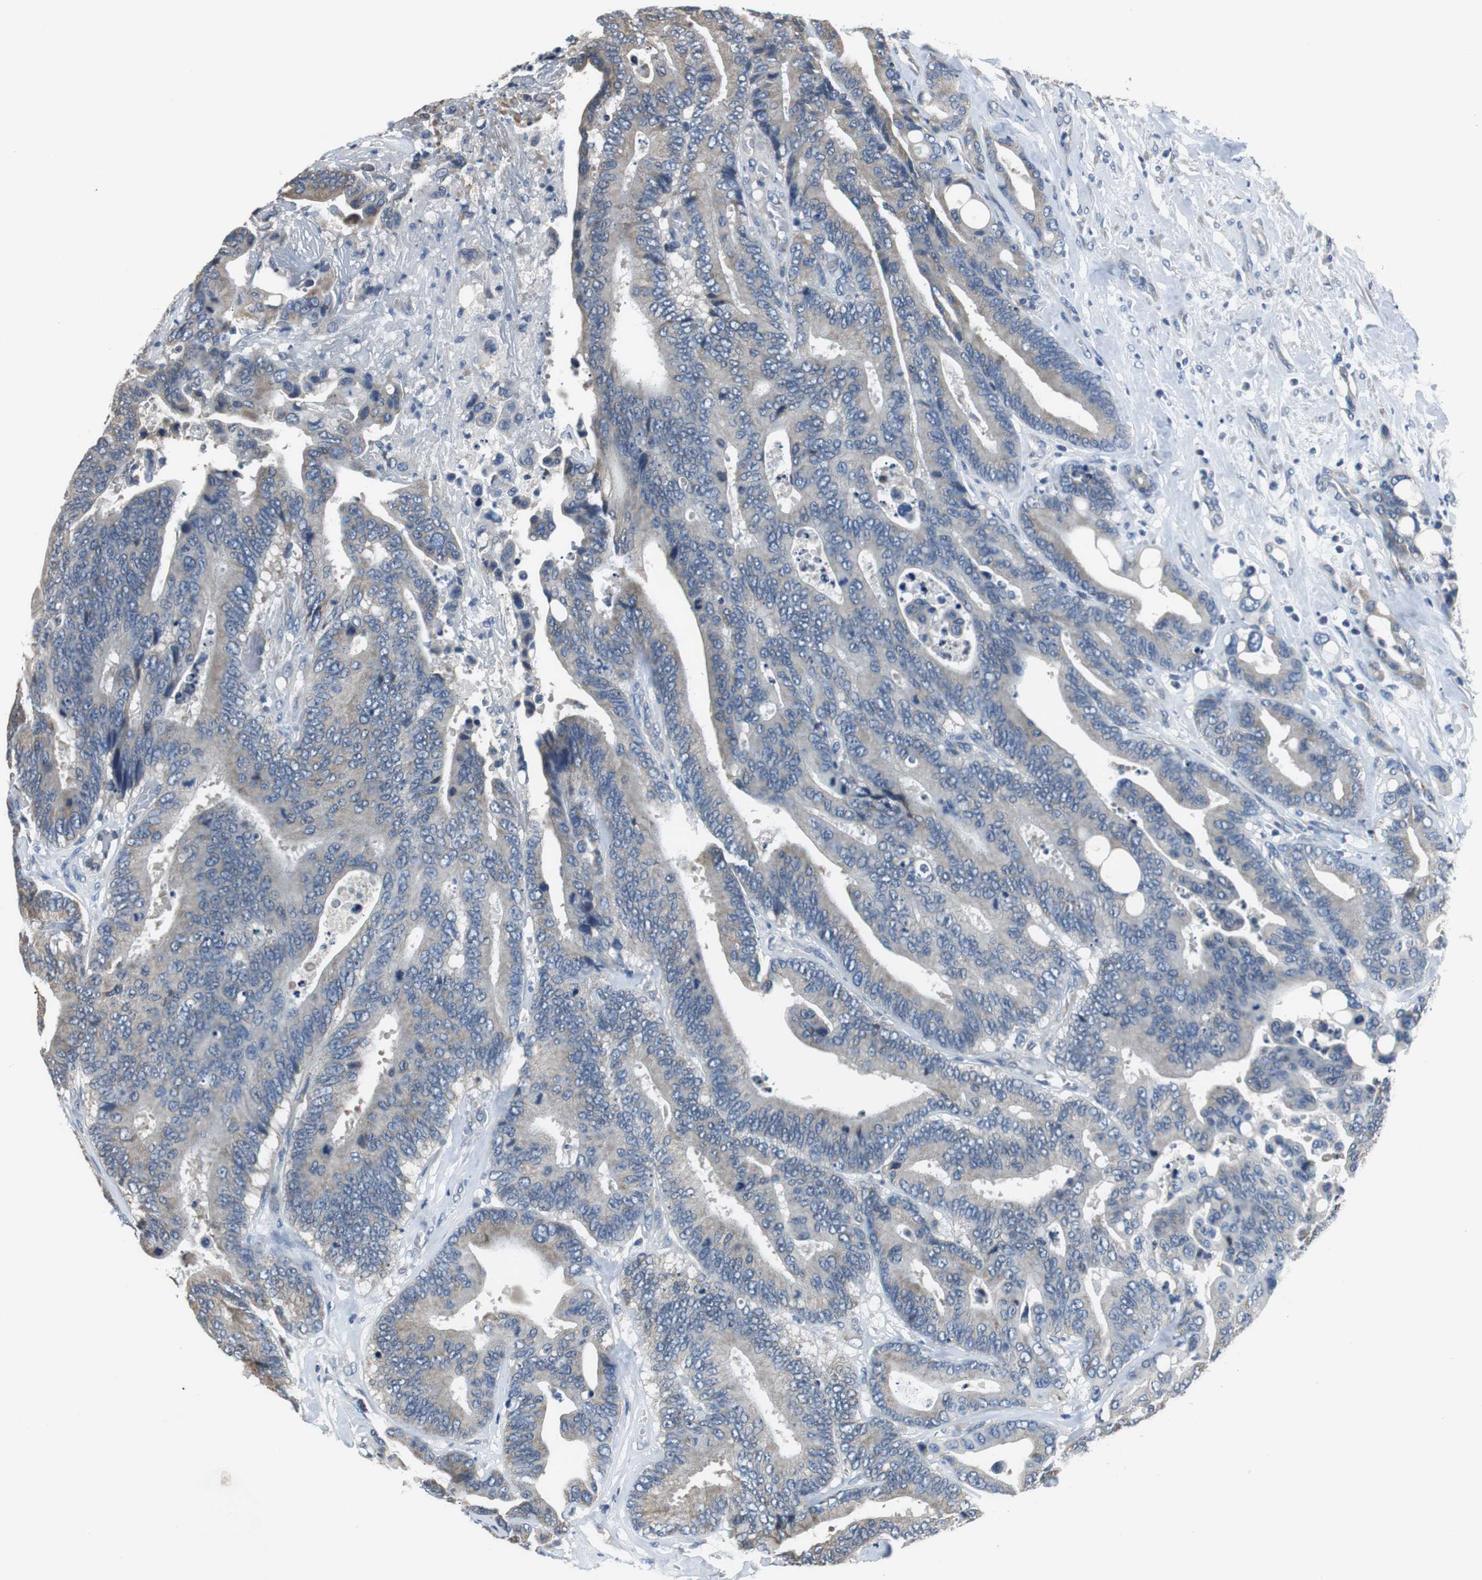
{"staining": {"intensity": "weak", "quantity": "<25%", "location": "cytoplasmic/membranous"}, "tissue": "colorectal cancer", "cell_type": "Tumor cells", "image_type": "cancer", "snomed": [{"axis": "morphology", "description": "Normal tissue, NOS"}, {"axis": "morphology", "description": "Adenocarcinoma, NOS"}, {"axis": "topography", "description": "Colon"}], "caption": "Immunohistochemical staining of human adenocarcinoma (colorectal) exhibits no significant positivity in tumor cells.", "gene": "MTIF2", "patient": {"sex": "male", "age": 82}}